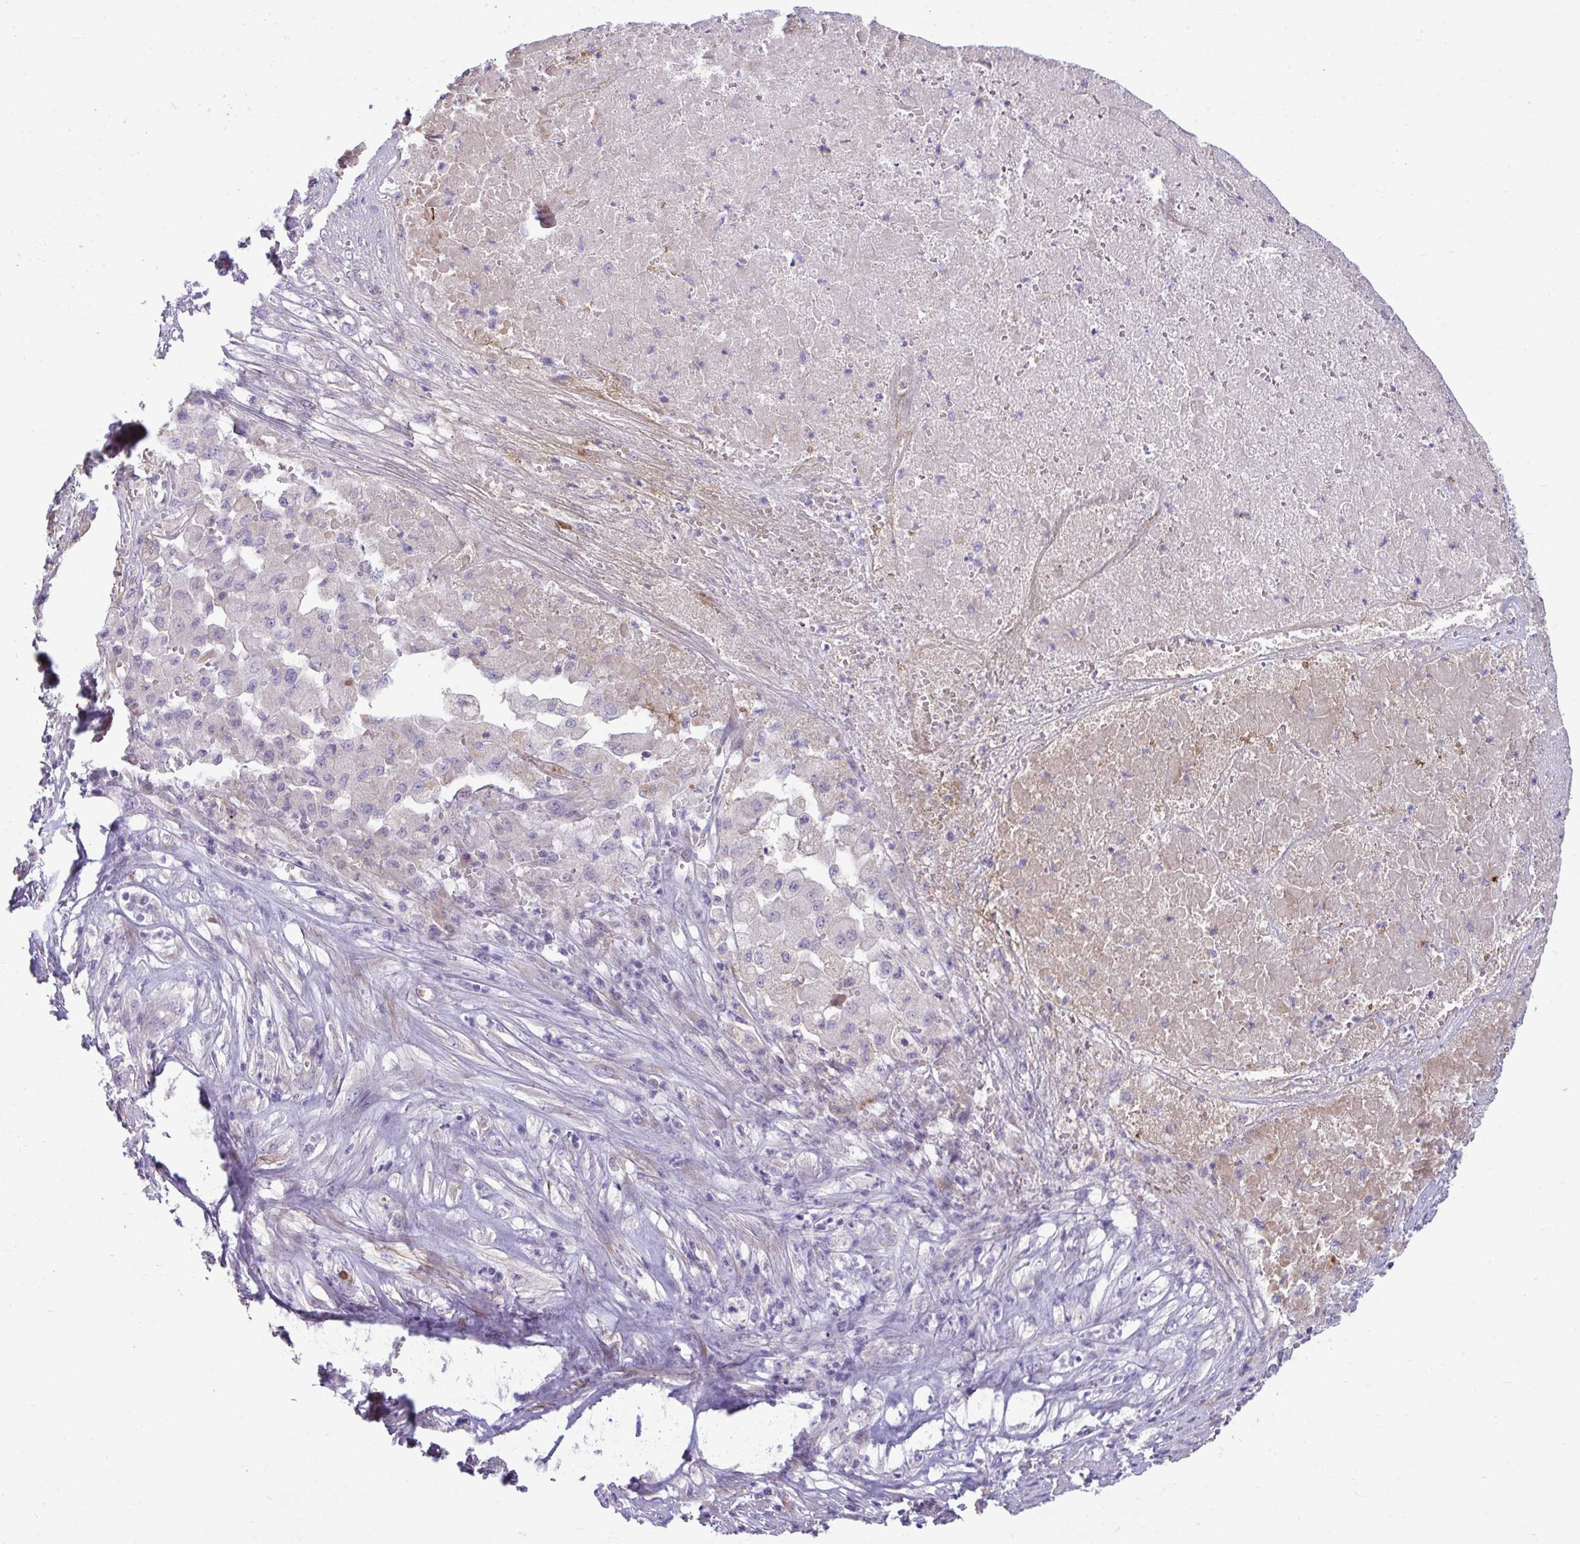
{"staining": {"intensity": "weak", "quantity": "<25%", "location": "cytoplasmic/membranous"}, "tissue": "pancreatic cancer", "cell_type": "Tumor cells", "image_type": "cancer", "snomed": [{"axis": "morphology", "description": "Adenocarcinoma, NOS"}, {"axis": "topography", "description": "Pancreas"}], "caption": "This is an immunohistochemistry (IHC) image of human pancreatic cancer. There is no expression in tumor cells.", "gene": "PIGZ", "patient": {"sex": "male", "age": 50}}